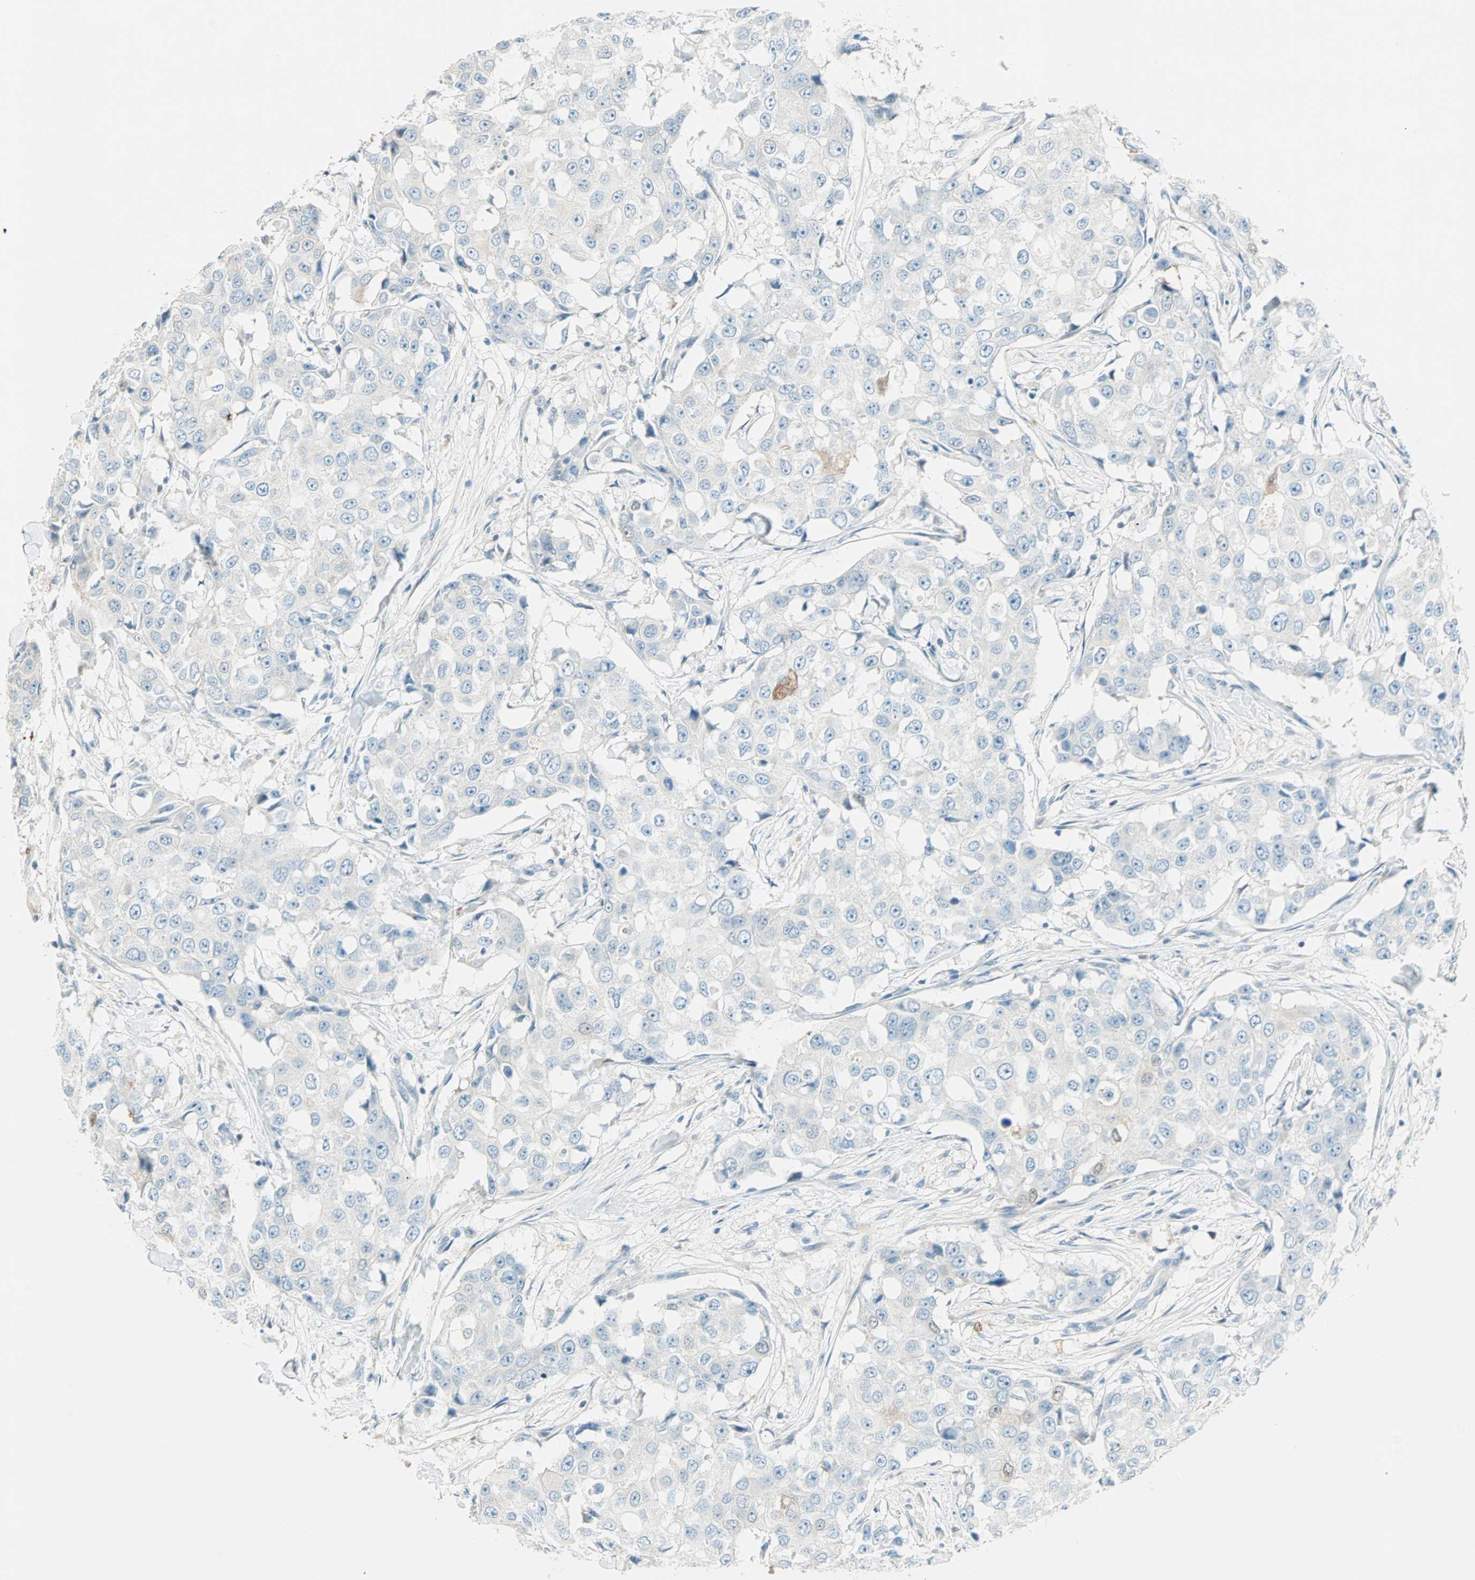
{"staining": {"intensity": "moderate", "quantity": "<25%", "location": "cytoplasmic/membranous,nuclear"}, "tissue": "breast cancer", "cell_type": "Tumor cells", "image_type": "cancer", "snomed": [{"axis": "morphology", "description": "Duct carcinoma"}, {"axis": "topography", "description": "Breast"}], "caption": "Breast infiltrating ductal carcinoma was stained to show a protein in brown. There is low levels of moderate cytoplasmic/membranous and nuclear staining in about <25% of tumor cells.", "gene": "S100A1", "patient": {"sex": "female", "age": 27}}